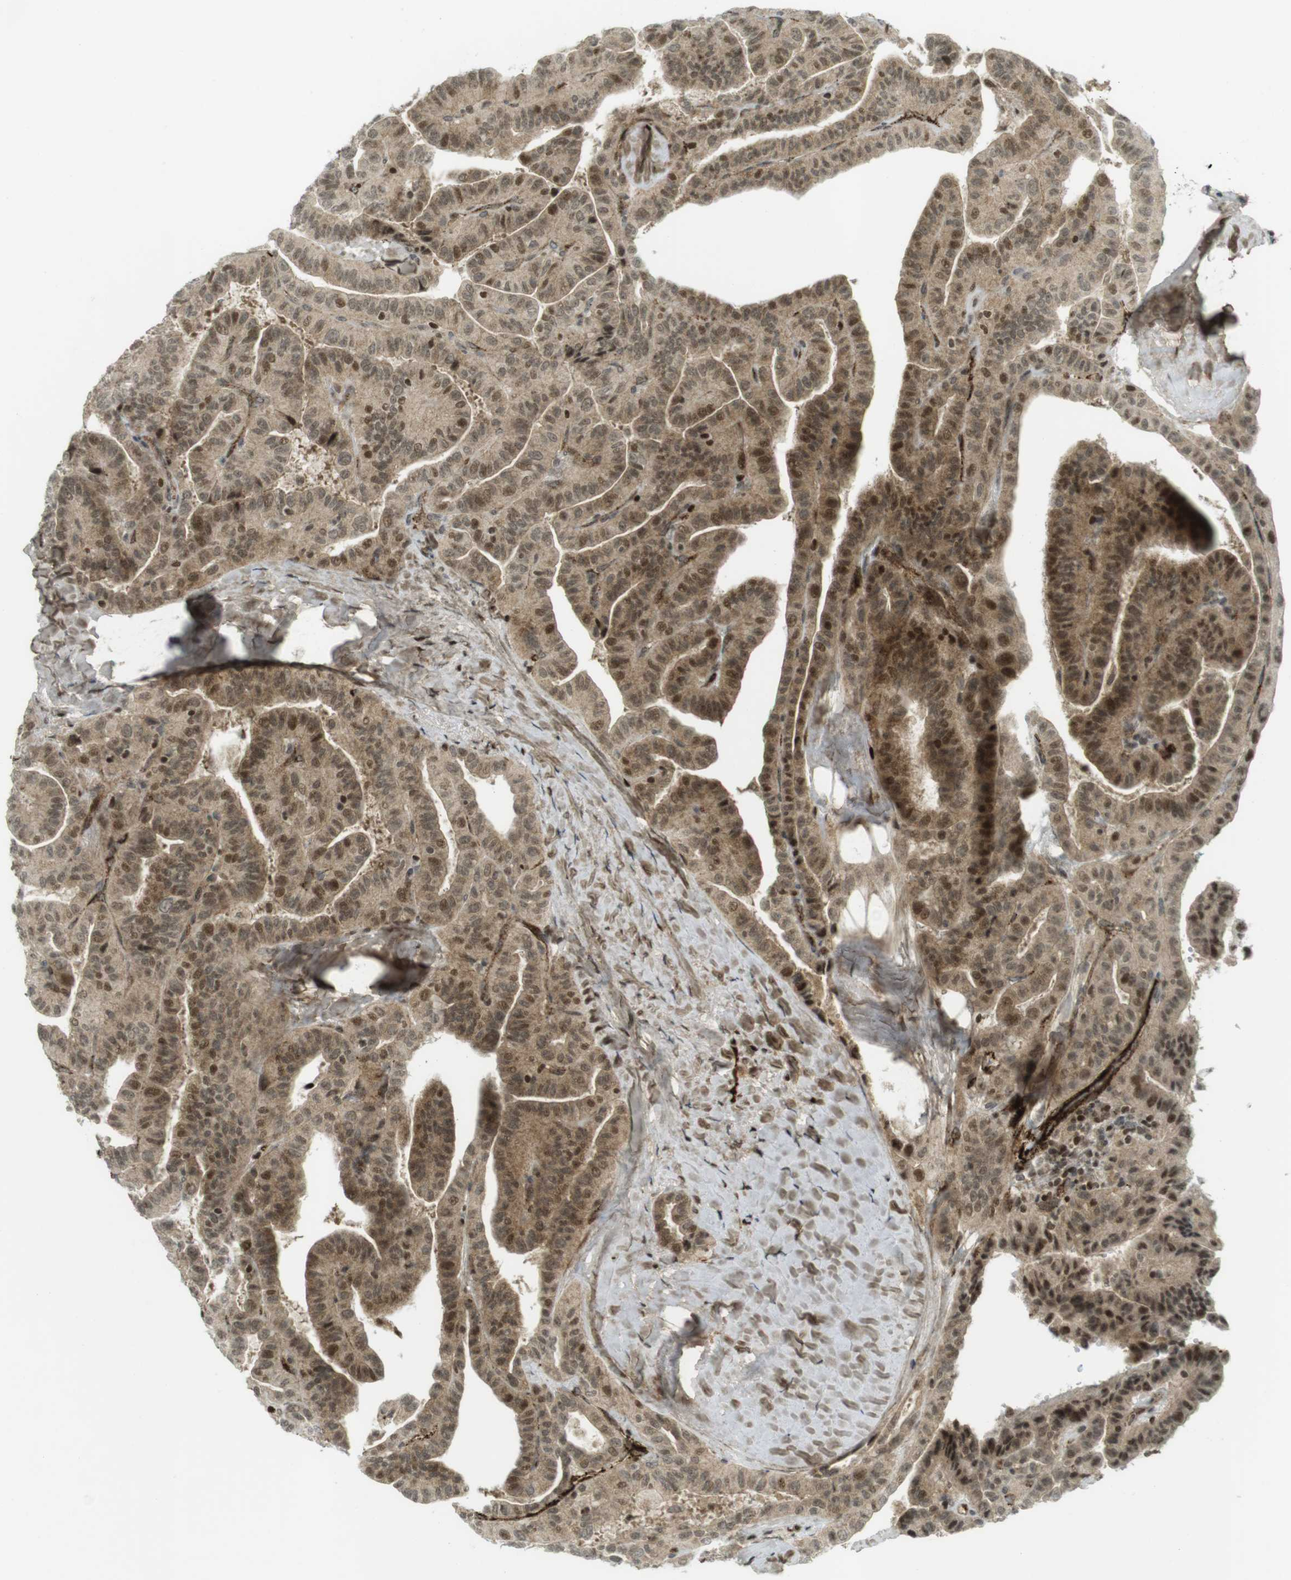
{"staining": {"intensity": "moderate", "quantity": ">75%", "location": "cytoplasmic/membranous,nuclear"}, "tissue": "thyroid cancer", "cell_type": "Tumor cells", "image_type": "cancer", "snomed": [{"axis": "morphology", "description": "Papillary adenocarcinoma, NOS"}, {"axis": "topography", "description": "Thyroid gland"}], "caption": "Immunohistochemical staining of thyroid cancer (papillary adenocarcinoma) shows medium levels of moderate cytoplasmic/membranous and nuclear staining in about >75% of tumor cells.", "gene": "PPP1R13B", "patient": {"sex": "male", "age": 77}}